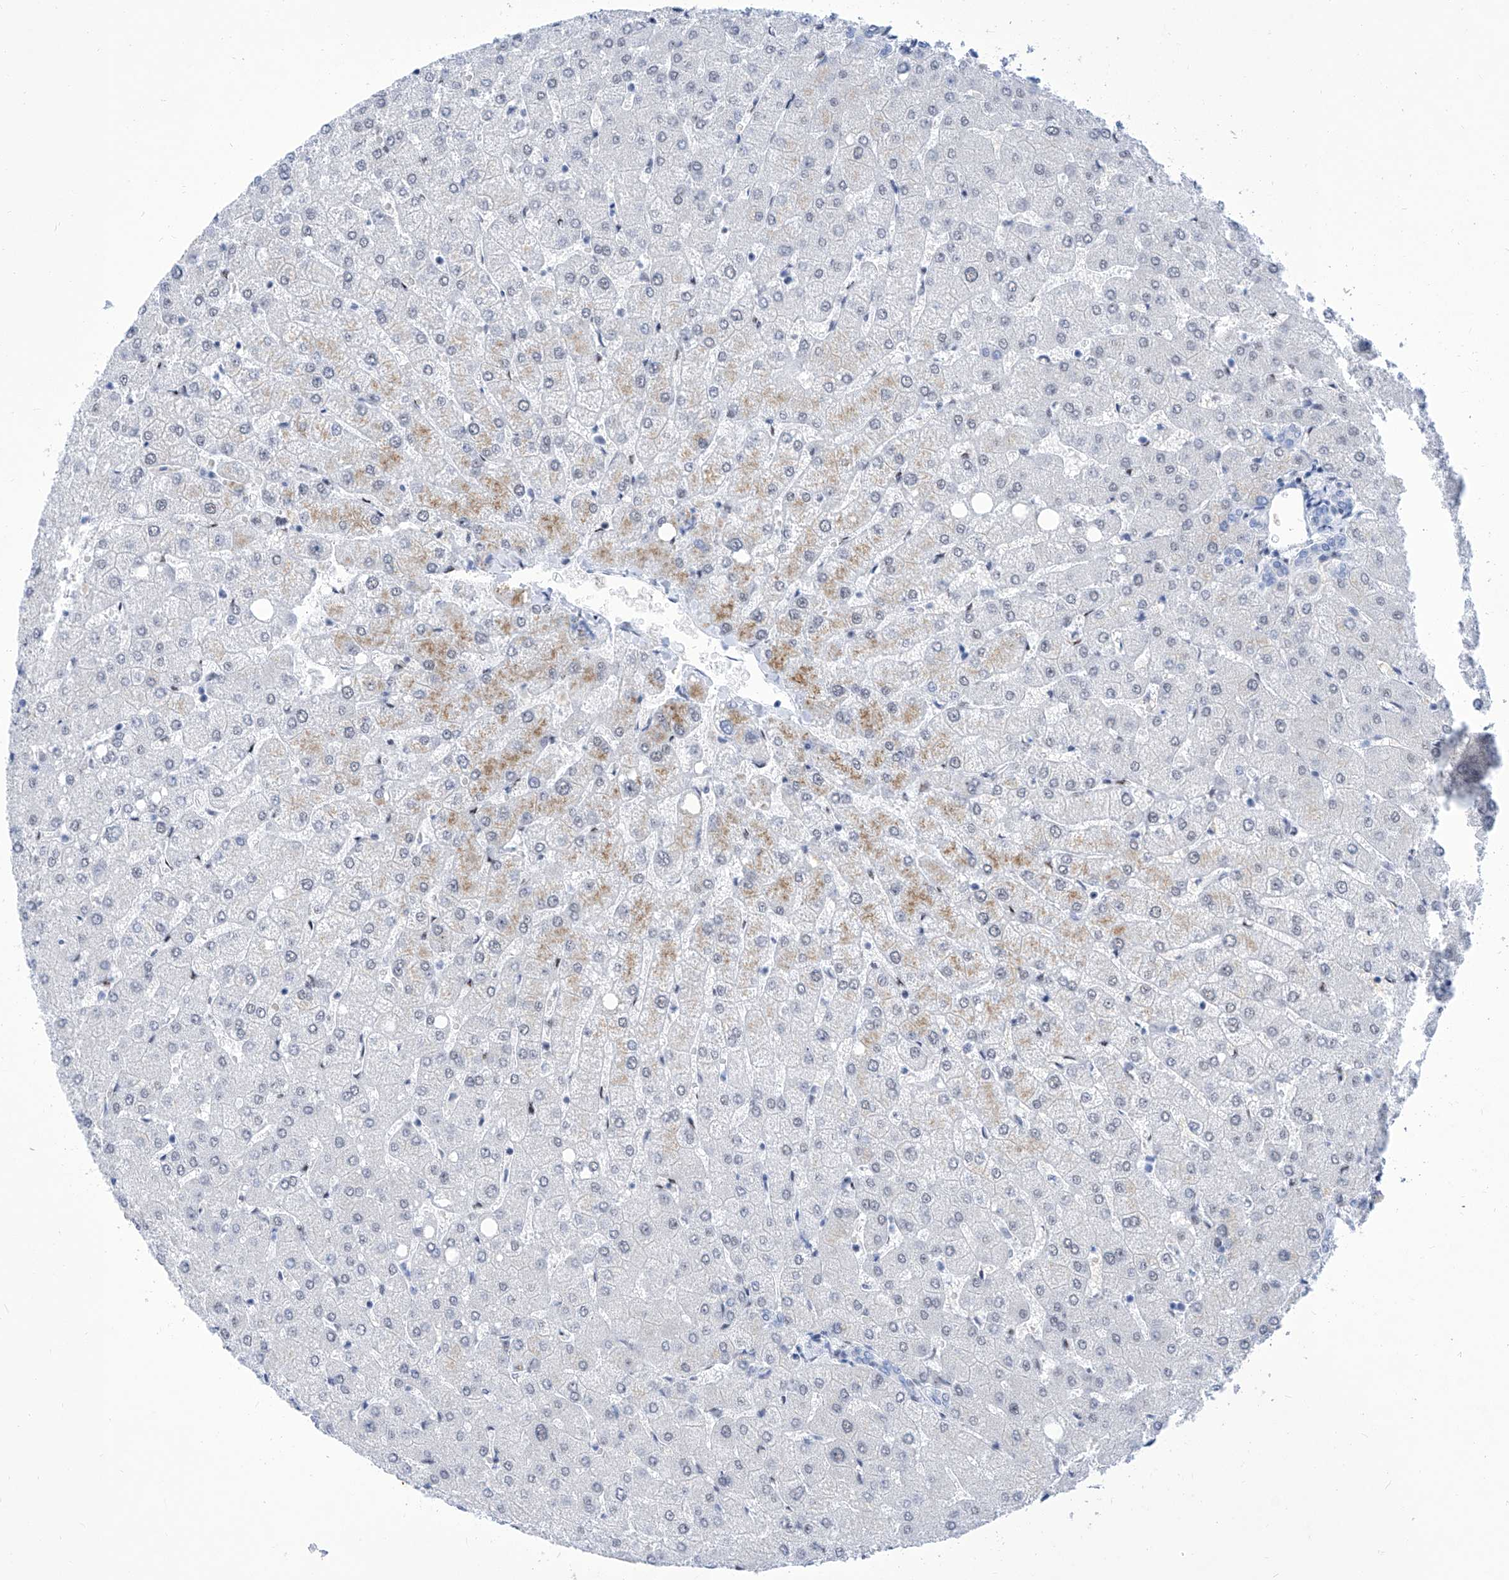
{"staining": {"intensity": "negative", "quantity": "none", "location": "none"}, "tissue": "liver", "cell_type": "Cholangiocytes", "image_type": "normal", "snomed": [{"axis": "morphology", "description": "Normal tissue, NOS"}, {"axis": "topography", "description": "Liver"}], "caption": "Immunohistochemistry of unremarkable liver shows no positivity in cholangiocytes.", "gene": "SART1", "patient": {"sex": "female", "age": 54}}